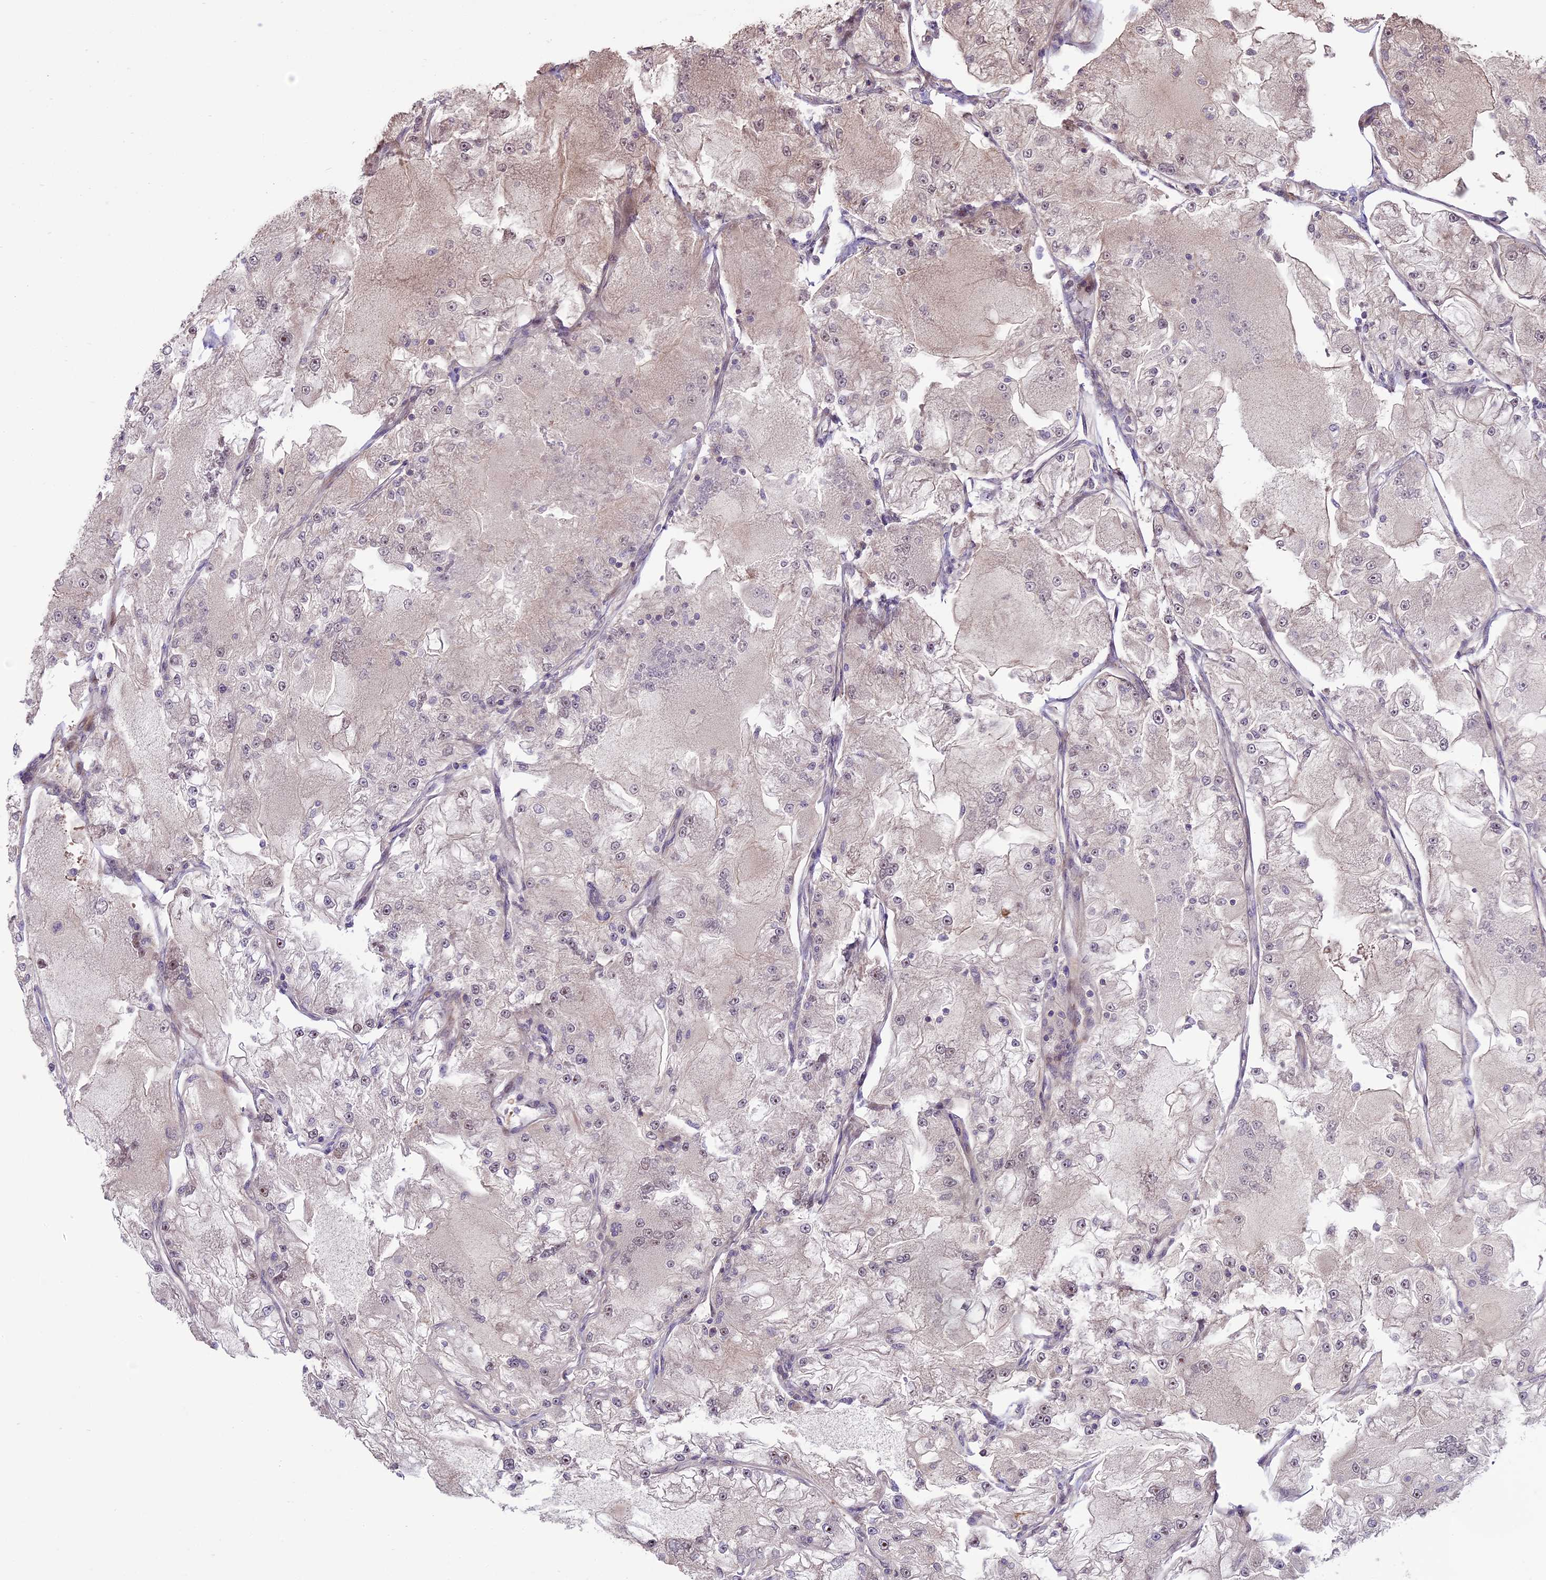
{"staining": {"intensity": "negative", "quantity": "none", "location": "none"}, "tissue": "renal cancer", "cell_type": "Tumor cells", "image_type": "cancer", "snomed": [{"axis": "morphology", "description": "Adenocarcinoma, NOS"}, {"axis": "topography", "description": "Kidney"}], "caption": "This is an IHC photomicrograph of human renal adenocarcinoma. There is no expression in tumor cells.", "gene": "ENHO", "patient": {"sex": "female", "age": 72}}